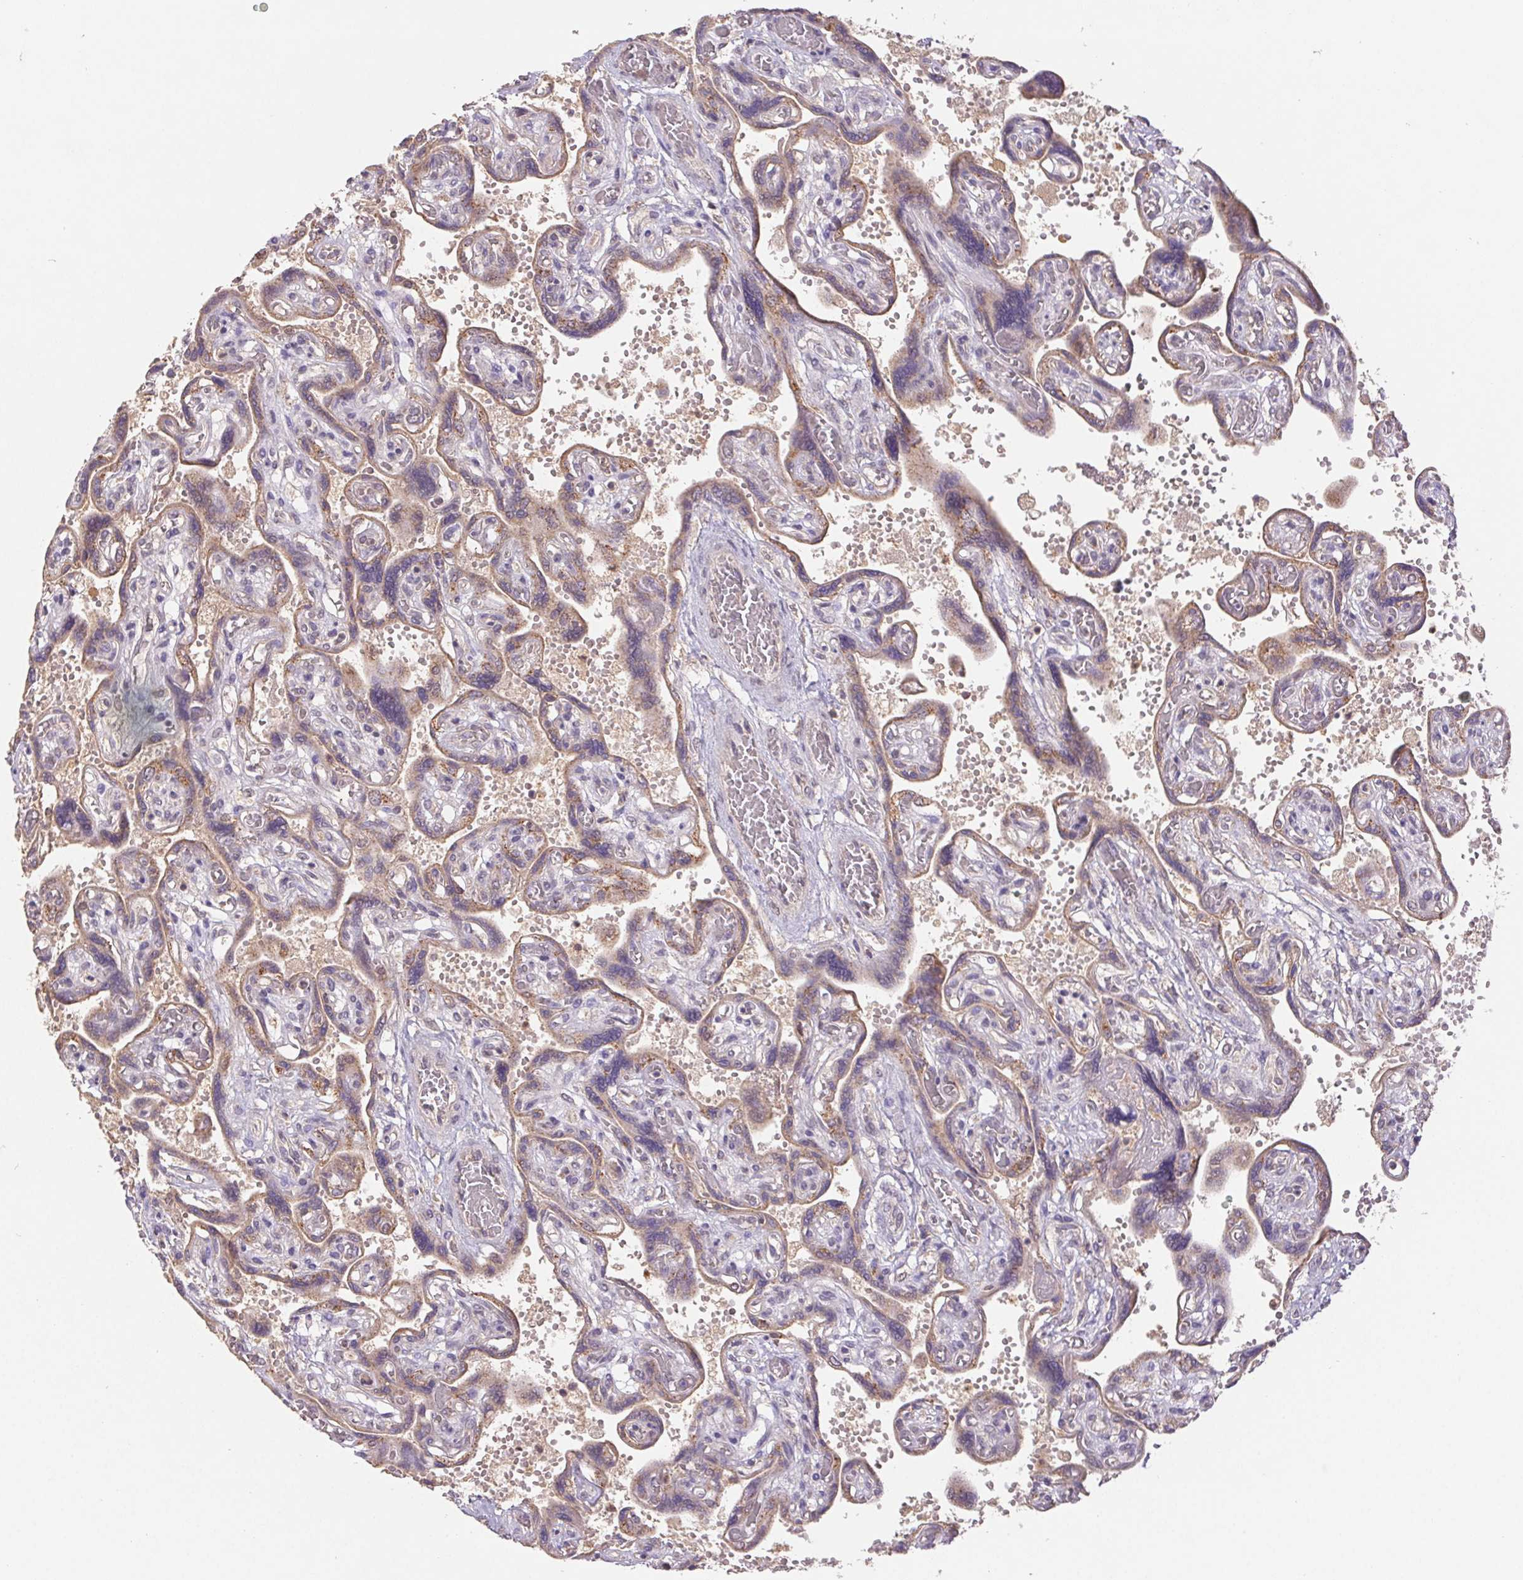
{"staining": {"intensity": "weak", "quantity": ">75%", "location": "cytoplasmic/membranous"}, "tissue": "placenta", "cell_type": "Decidual cells", "image_type": "normal", "snomed": [{"axis": "morphology", "description": "Normal tissue, NOS"}, {"axis": "topography", "description": "Placenta"}], "caption": "A low amount of weak cytoplasmic/membranous expression is seen in approximately >75% of decidual cells in unremarkable placenta.", "gene": "RAB11A", "patient": {"sex": "female", "age": 32}}